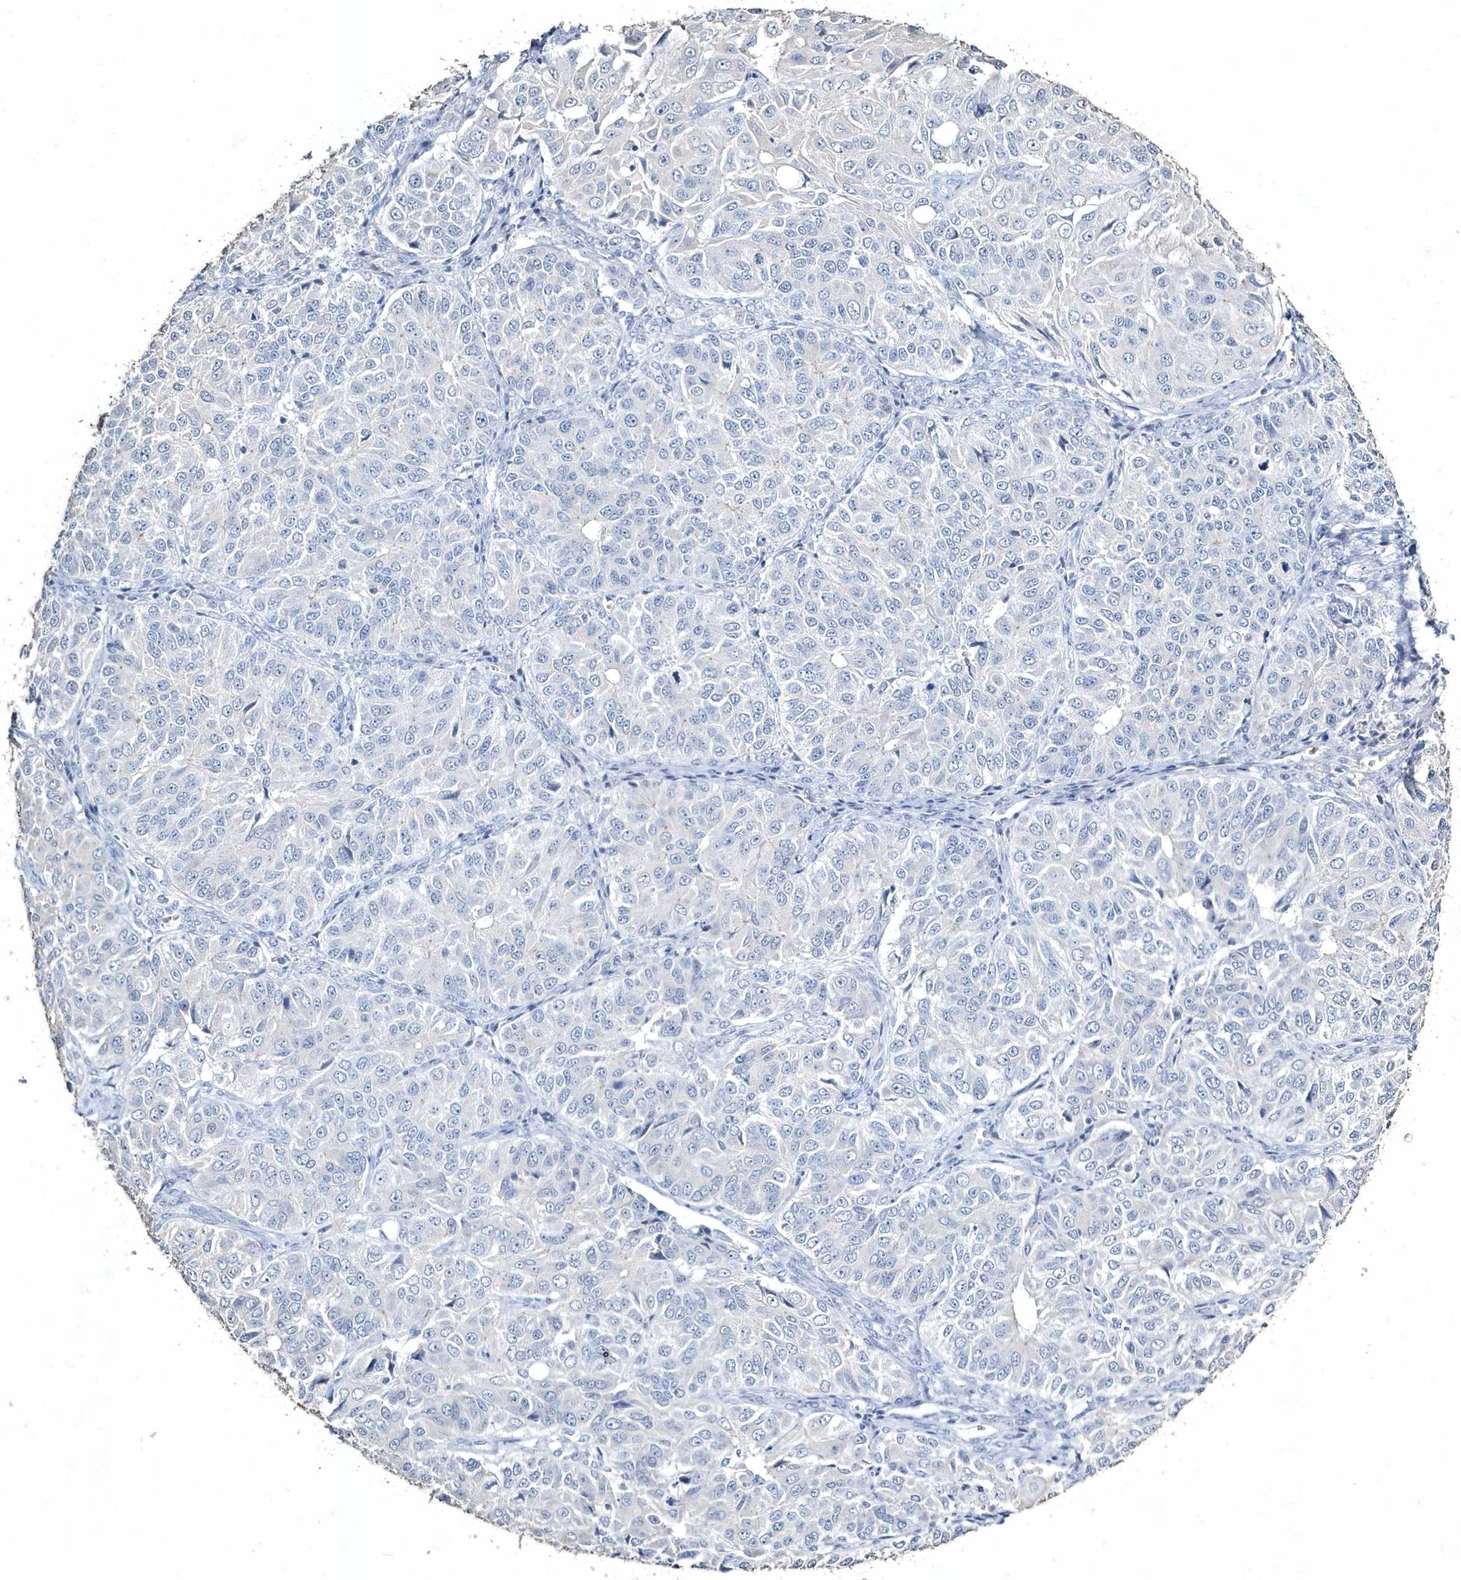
{"staining": {"intensity": "negative", "quantity": "none", "location": "none"}, "tissue": "ovarian cancer", "cell_type": "Tumor cells", "image_type": "cancer", "snomed": [{"axis": "morphology", "description": "Carcinoma, endometroid"}, {"axis": "topography", "description": "Ovary"}], "caption": "Immunohistochemical staining of ovarian cancer (endometroid carcinoma) demonstrates no significant positivity in tumor cells.", "gene": "MYOT", "patient": {"sex": "female", "age": 51}}